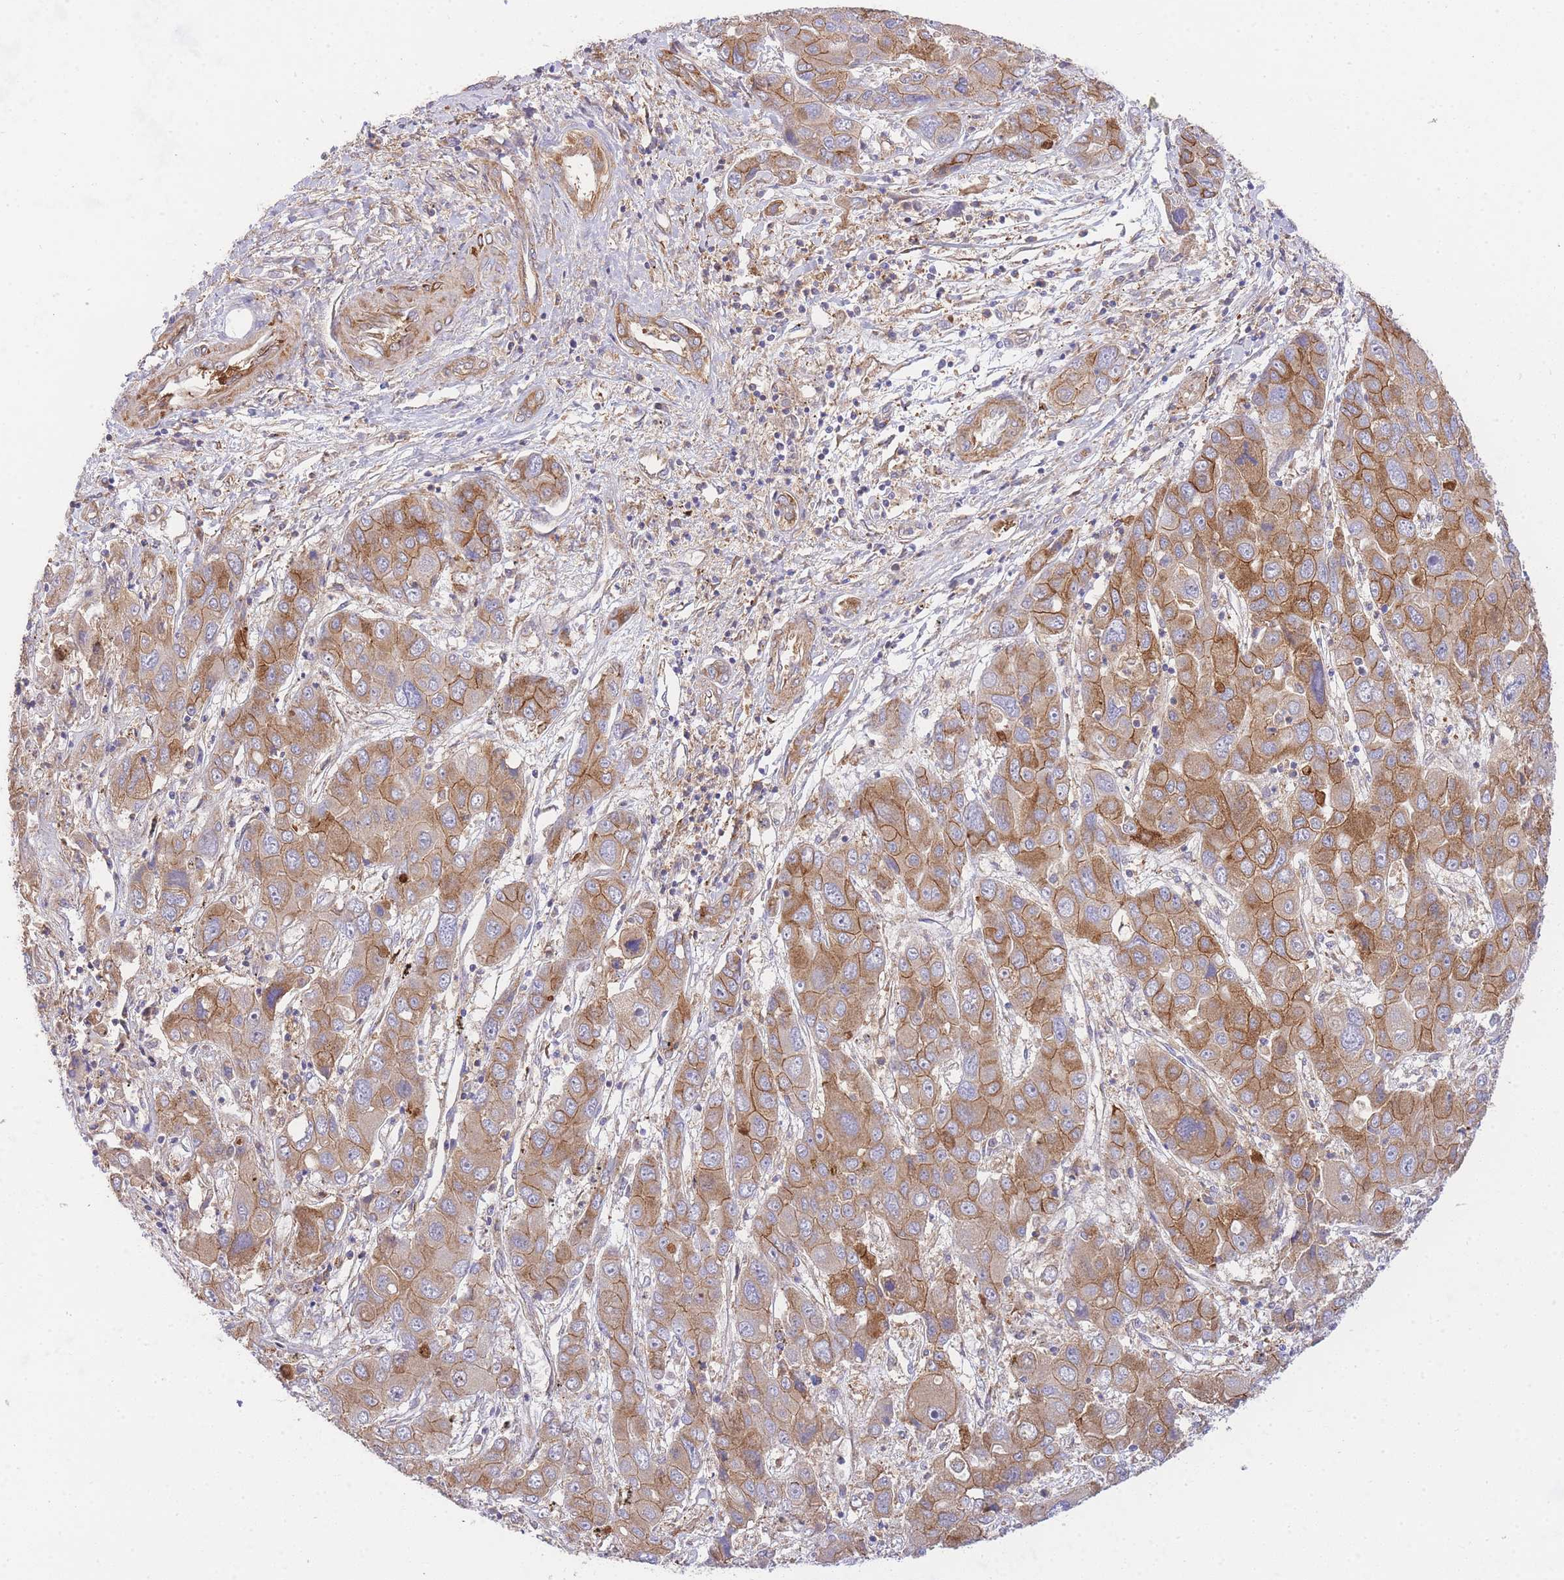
{"staining": {"intensity": "moderate", "quantity": ">75%", "location": "cytoplasmic/membranous"}, "tissue": "liver cancer", "cell_type": "Tumor cells", "image_type": "cancer", "snomed": [{"axis": "morphology", "description": "Cholangiocarcinoma"}, {"axis": "topography", "description": "Liver"}], "caption": "Moderate cytoplasmic/membranous protein positivity is seen in approximately >75% of tumor cells in liver cancer (cholangiocarcinoma).", "gene": "INSYN2B", "patient": {"sex": "male", "age": 67}}